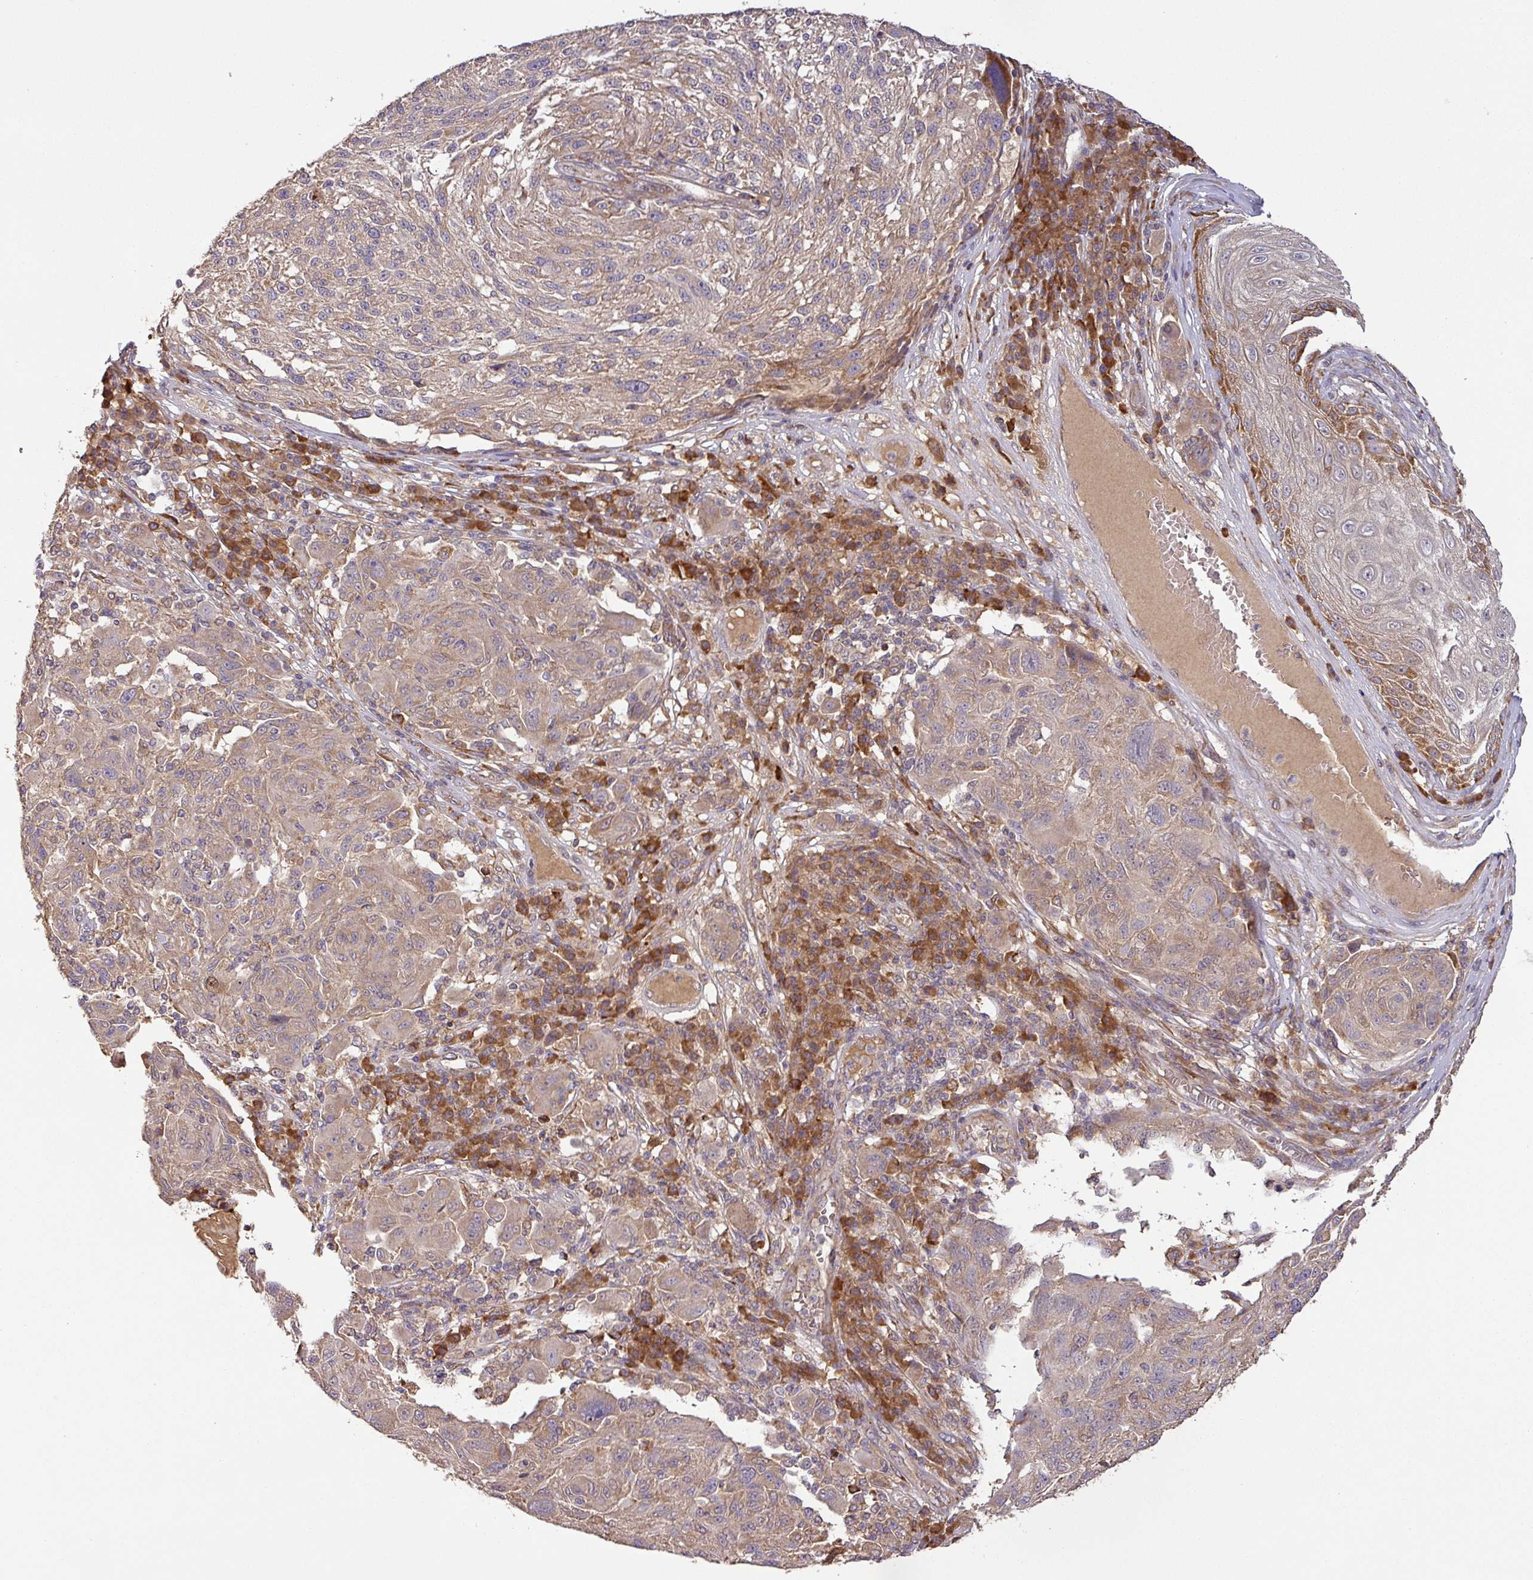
{"staining": {"intensity": "weak", "quantity": "25%-75%", "location": "cytoplasmic/membranous"}, "tissue": "melanoma", "cell_type": "Tumor cells", "image_type": "cancer", "snomed": [{"axis": "morphology", "description": "Malignant melanoma, NOS"}, {"axis": "topography", "description": "Skin"}], "caption": "DAB (3,3'-diaminobenzidine) immunohistochemical staining of malignant melanoma displays weak cytoplasmic/membranous protein positivity in approximately 25%-75% of tumor cells.", "gene": "GALP", "patient": {"sex": "male", "age": 53}}